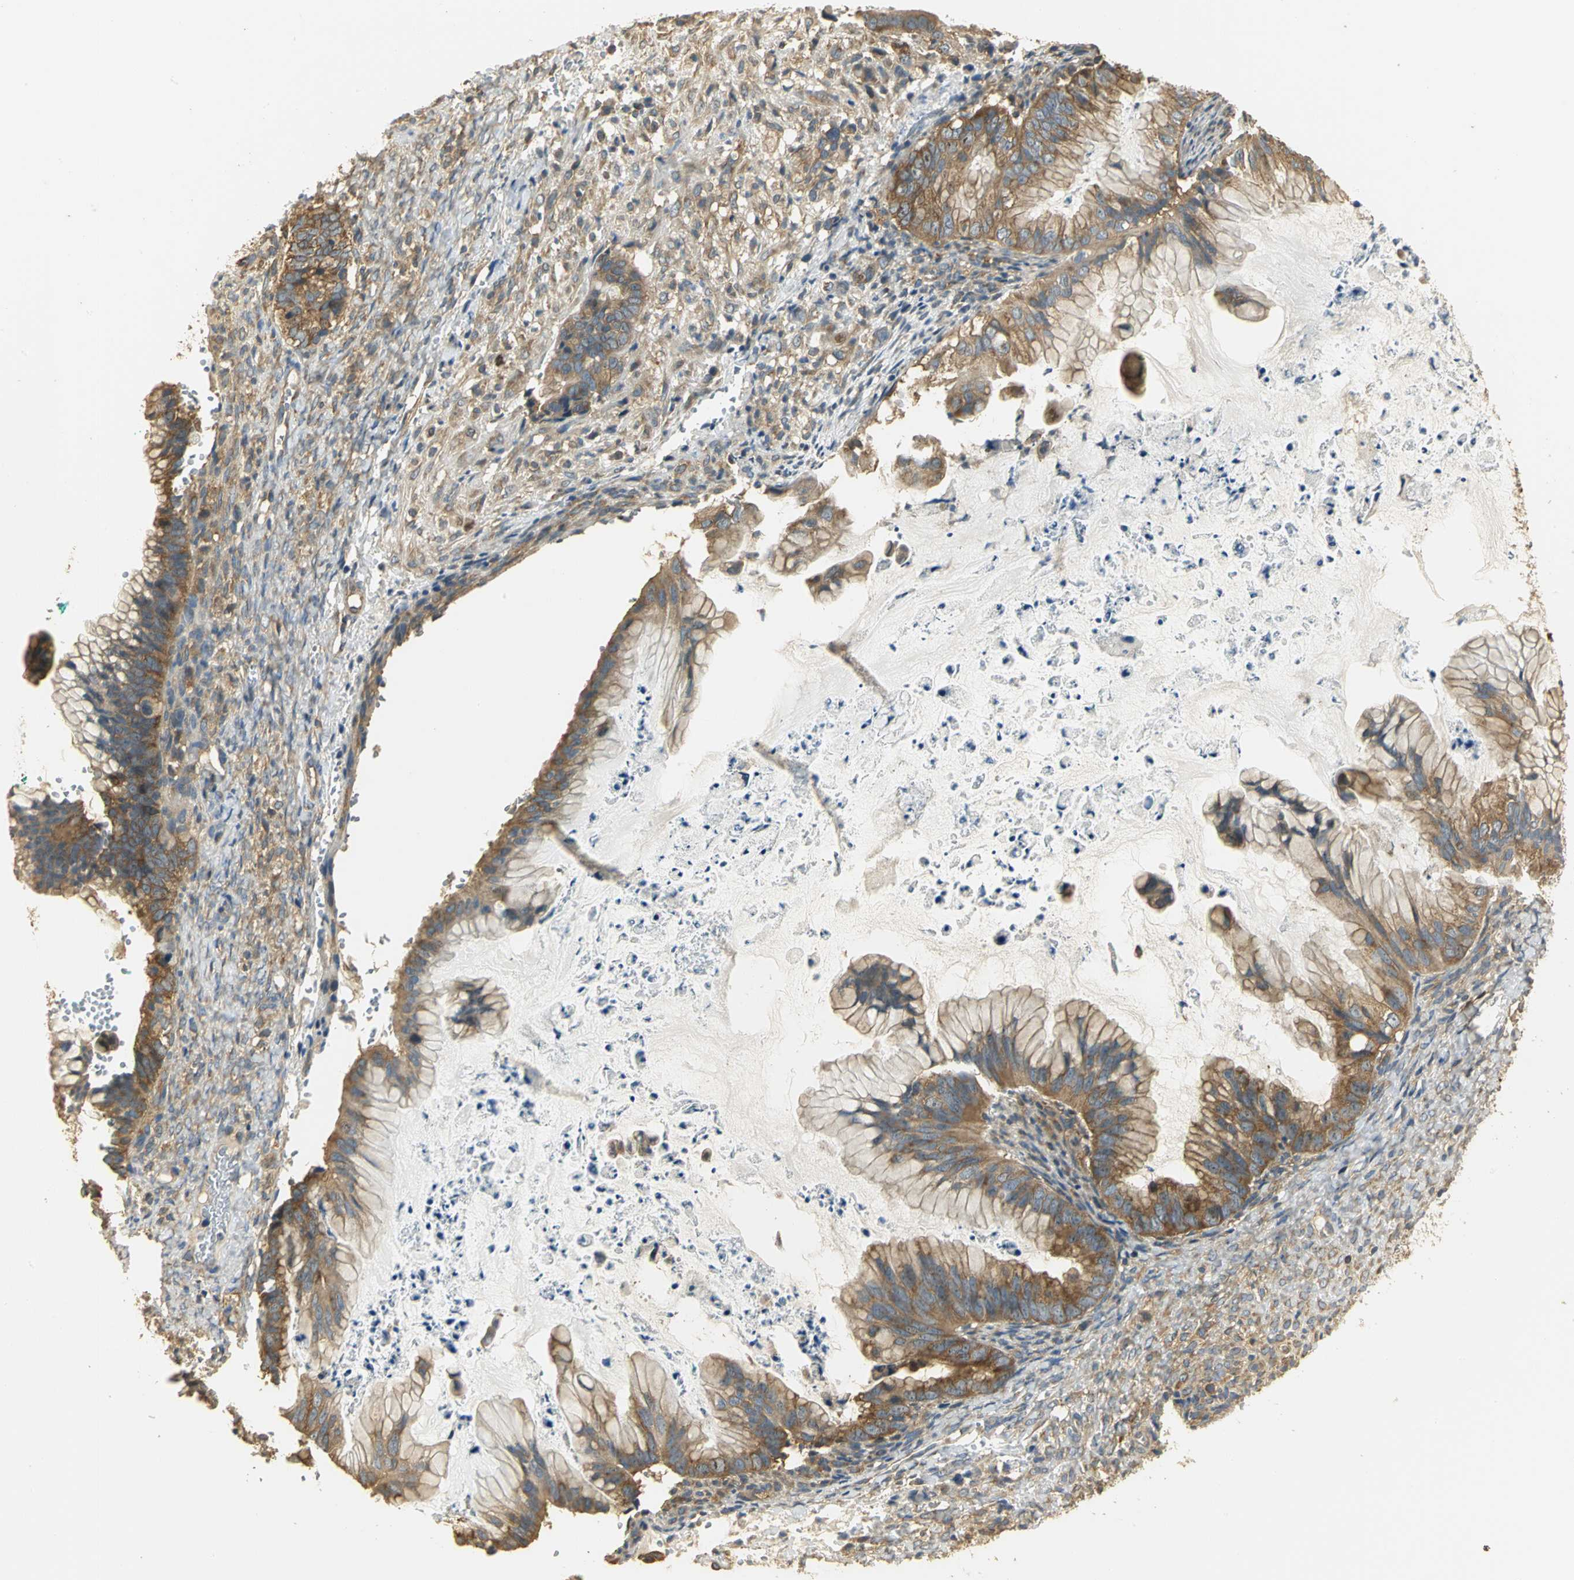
{"staining": {"intensity": "strong", "quantity": ">75%", "location": "cytoplasmic/membranous"}, "tissue": "ovarian cancer", "cell_type": "Tumor cells", "image_type": "cancer", "snomed": [{"axis": "morphology", "description": "Cystadenocarcinoma, mucinous, NOS"}, {"axis": "topography", "description": "Ovary"}], "caption": "Ovarian mucinous cystadenocarcinoma was stained to show a protein in brown. There is high levels of strong cytoplasmic/membranous staining in approximately >75% of tumor cells. The staining was performed using DAB to visualize the protein expression in brown, while the nuclei were stained in blue with hematoxylin (Magnification: 20x).", "gene": "RARS1", "patient": {"sex": "female", "age": 36}}